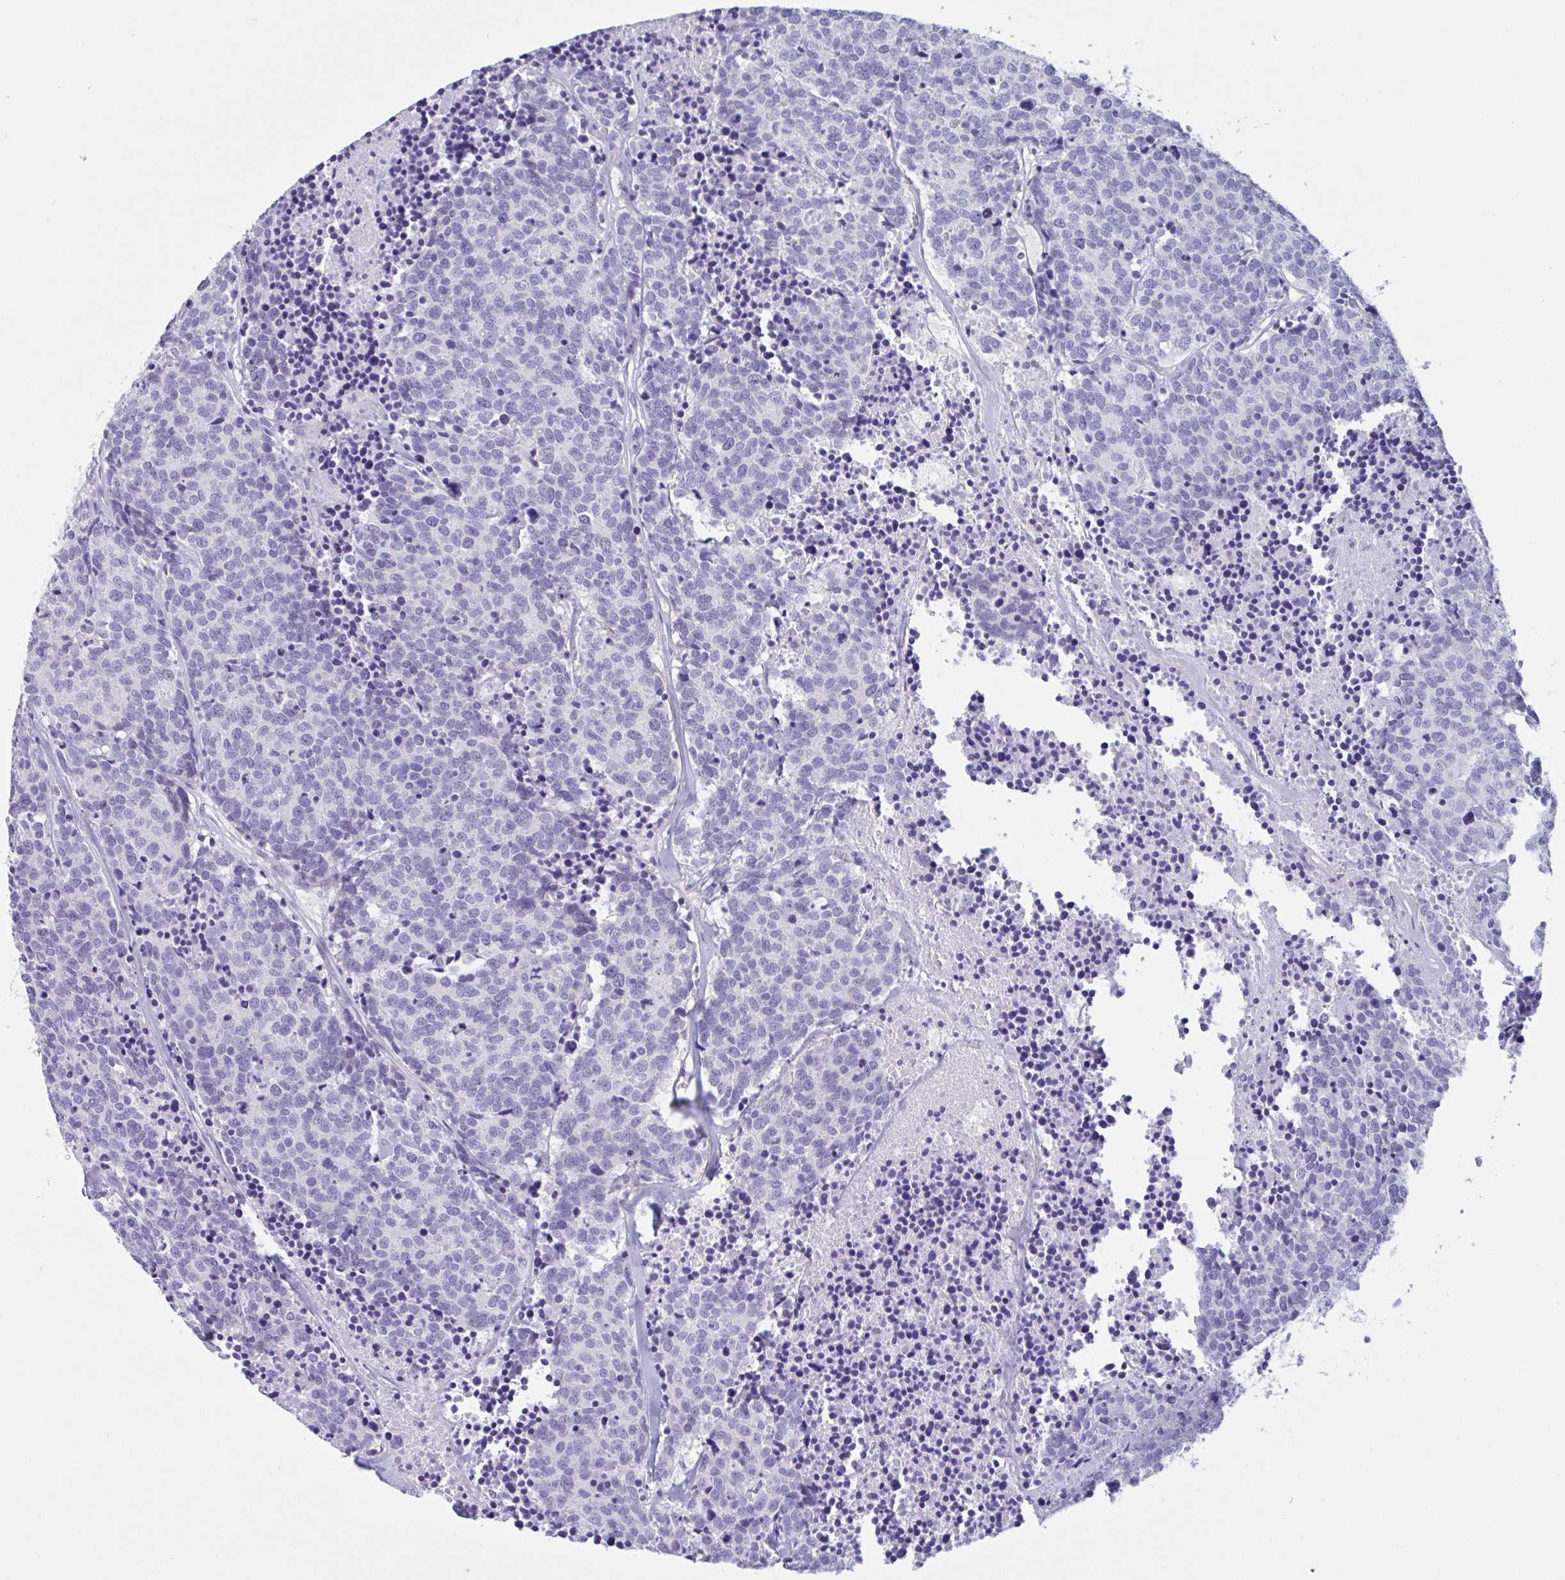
{"staining": {"intensity": "negative", "quantity": "none", "location": "none"}, "tissue": "carcinoid", "cell_type": "Tumor cells", "image_type": "cancer", "snomed": [{"axis": "morphology", "description": "Carcinoid, malignant, NOS"}, {"axis": "topography", "description": "Skin"}], "caption": "The photomicrograph shows no significant staining in tumor cells of carcinoid.", "gene": "AHCYL2", "patient": {"sex": "female", "age": 79}}